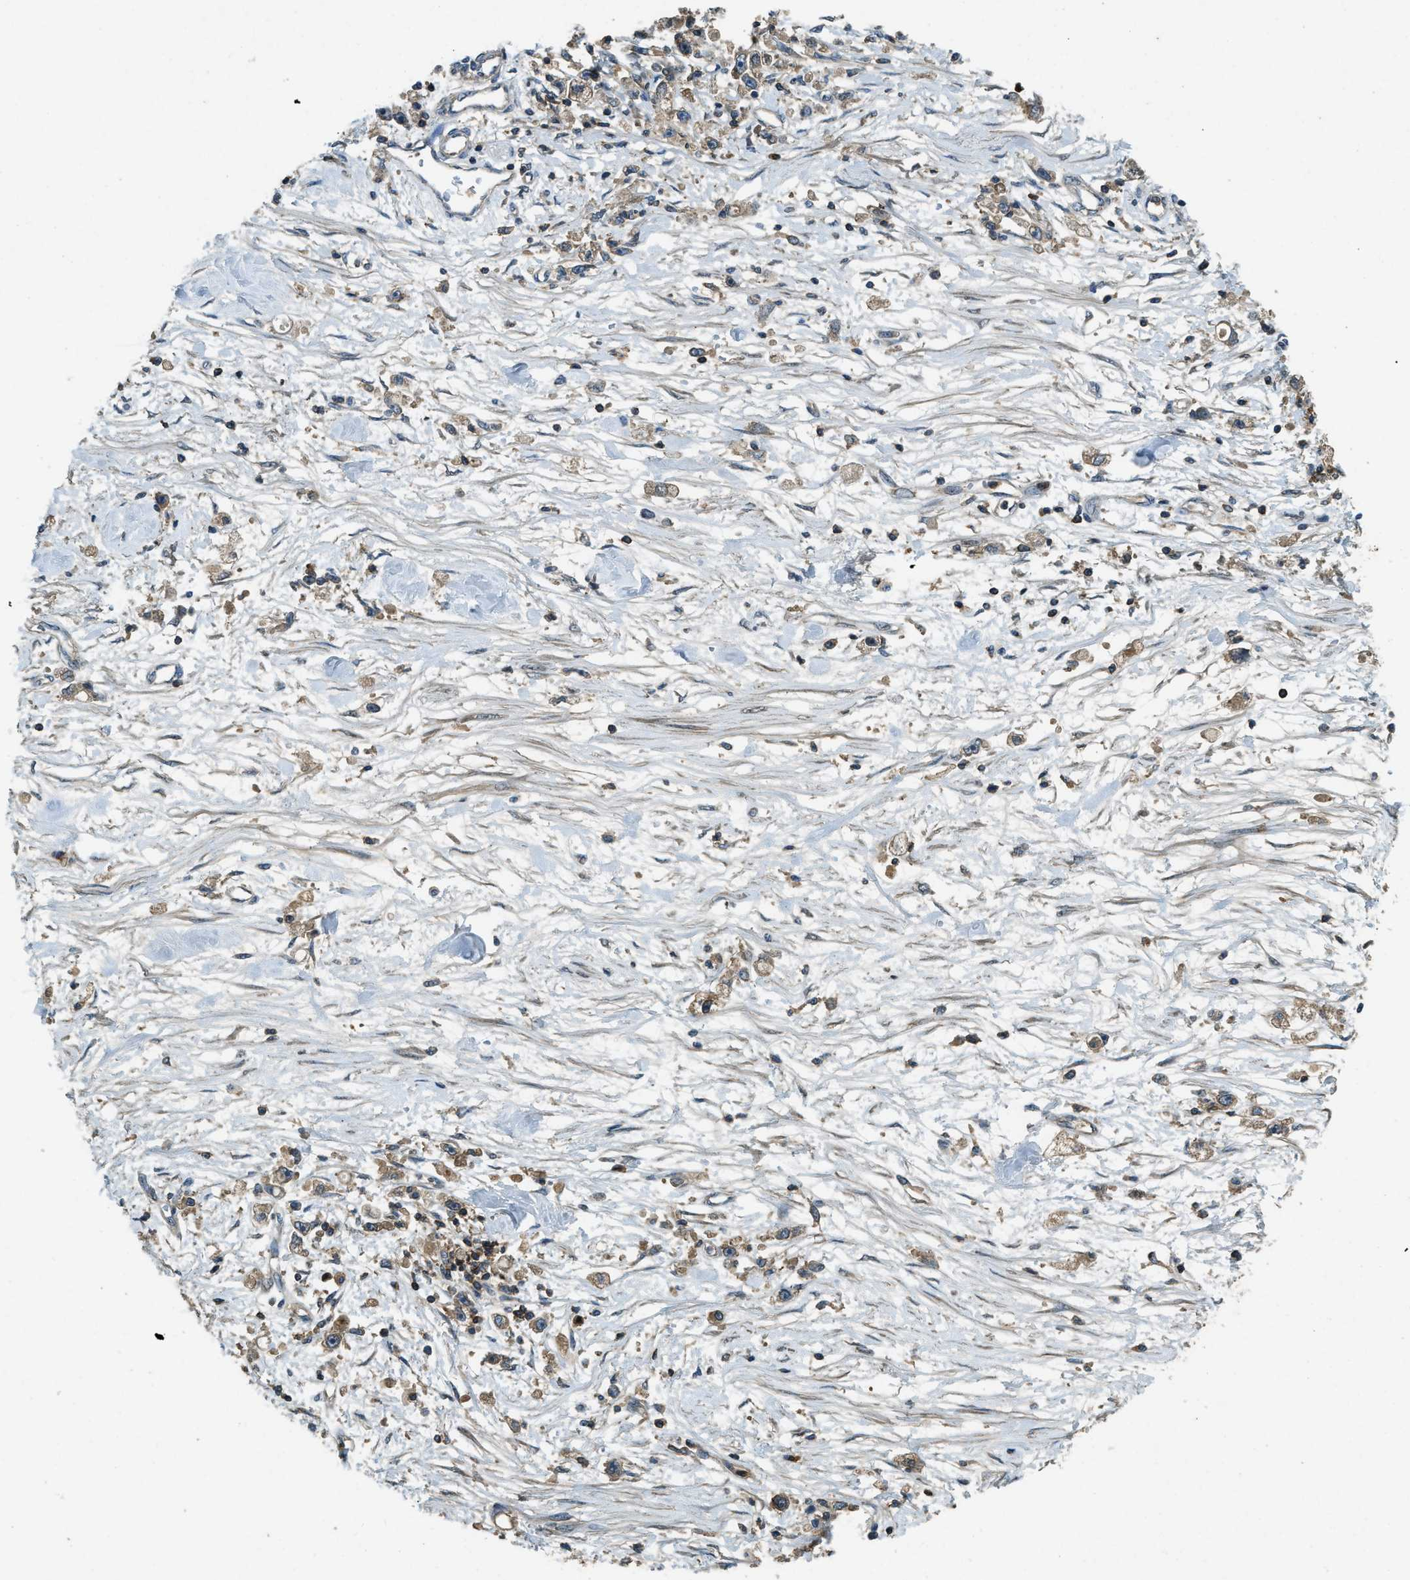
{"staining": {"intensity": "weak", "quantity": ">75%", "location": "cytoplasmic/membranous"}, "tissue": "stomach cancer", "cell_type": "Tumor cells", "image_type": "cancer", "snomed": [{"axis": "morphology", "description": "Adenocarcinoma, NOS"}, {"axis": "topography", "description": "Stomach"}], "caption": "Stomach adenocarcinoma was stained to show a protein in brown. There is low levels of weak cytoplasmic/membranous staining in about >75% of tumor cells.", "gene": "ATP8B1", "patient": {"sex": "female", "age": 59}}